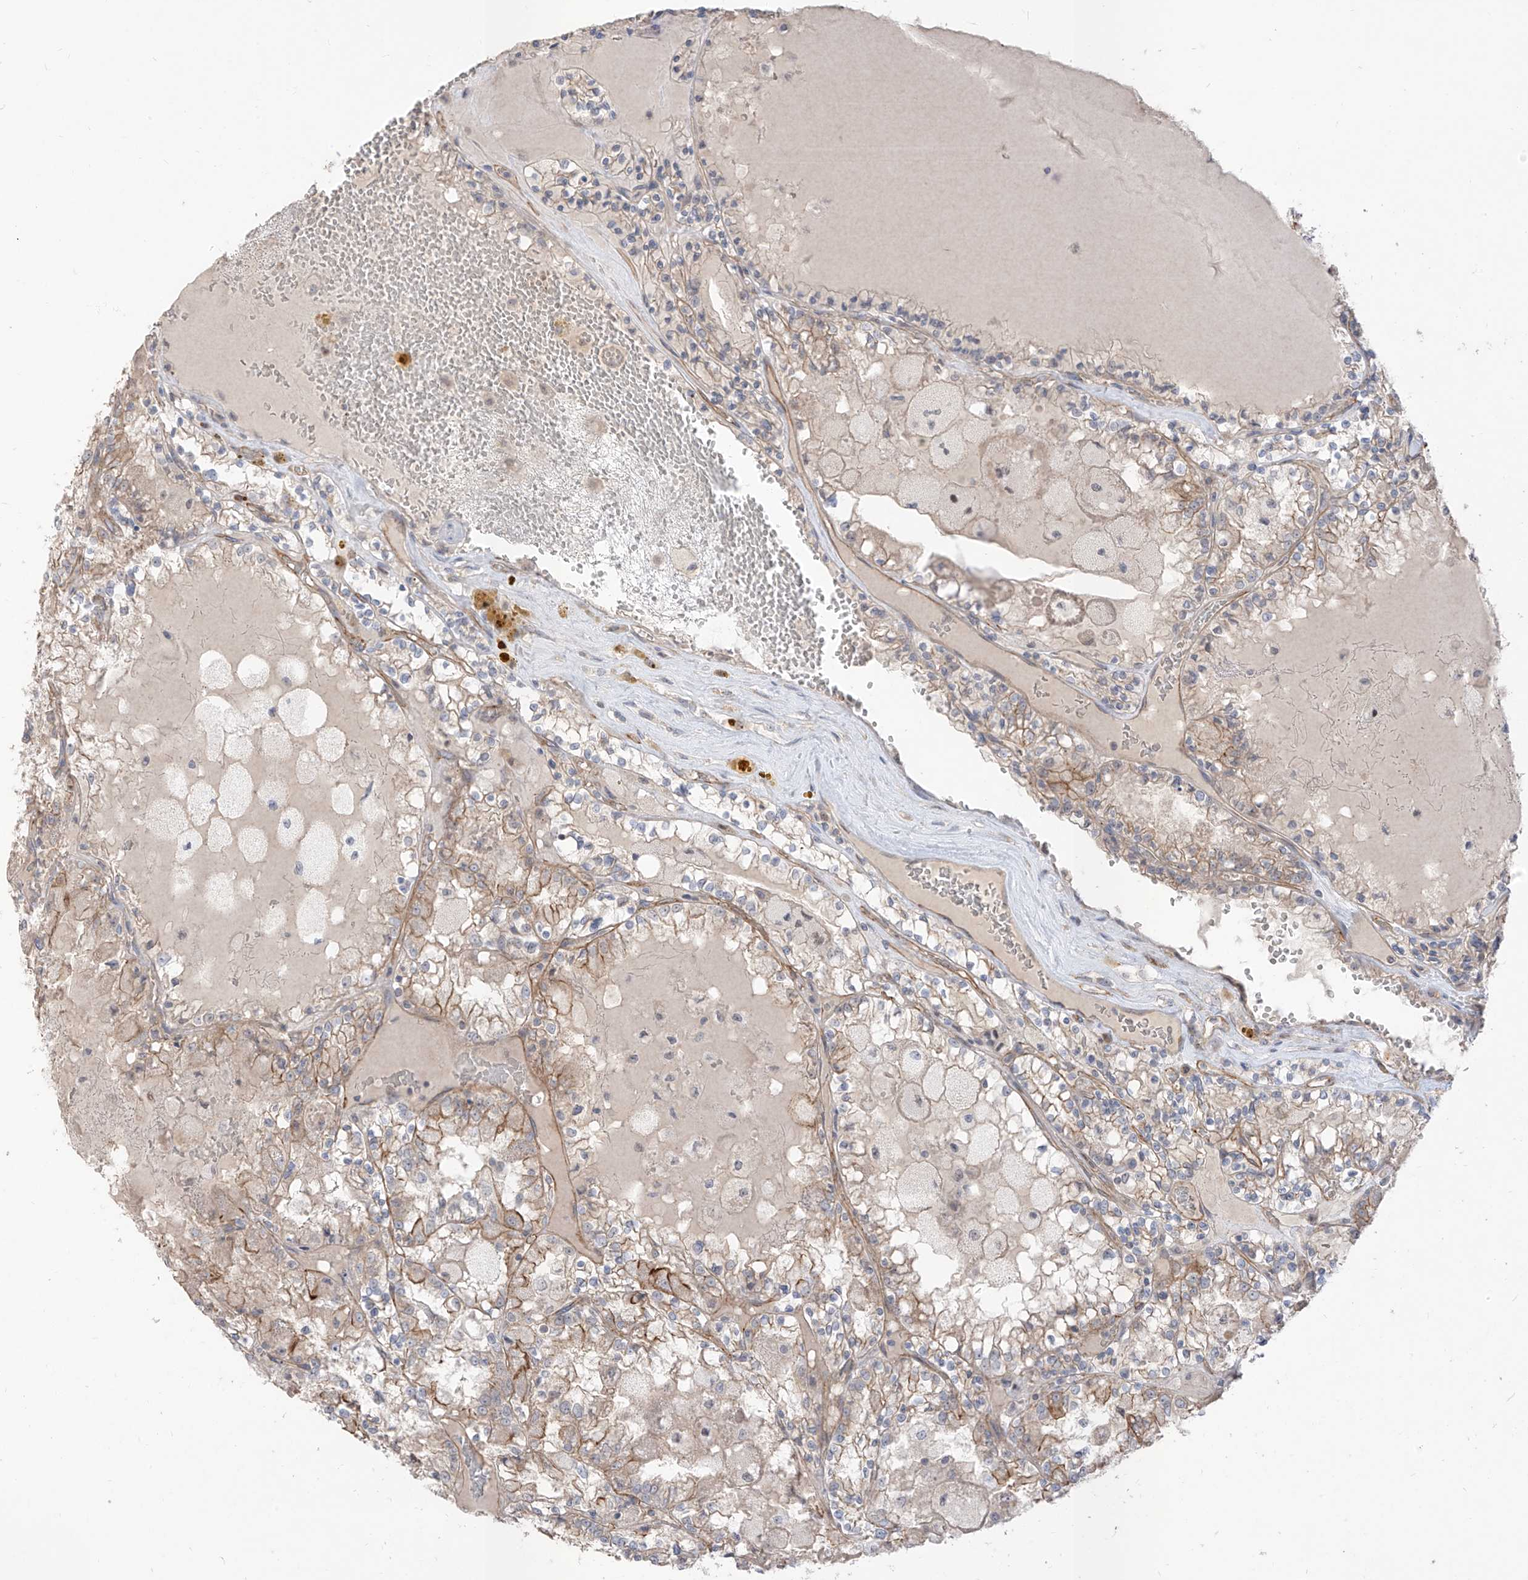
{"staining": {"intensity": "moderate", "quantity": "25%-75%", "location": "cytoplasmic/membranous"}, "tissue": "renal cancer", "cell_type": "Tumor cells", "image_type": "cancer", "snomed": [{"axis": "morphology", "description": "Adenocarcinoma, NOS"}, {"axis": "topography", "description": "Kidney"}], "caption": "DAB immunohistochemical staining of human renal cancer (adenocarcinoma) displays moderate cytoplasmic/membranous protein positivity in about 25%-75% of tumor cells. Immunohistochemistry stains the protein in brown and the nuclei are stained blue.", "gene": "EPHX4", "patient": {"sex": "female", "age": 56}}